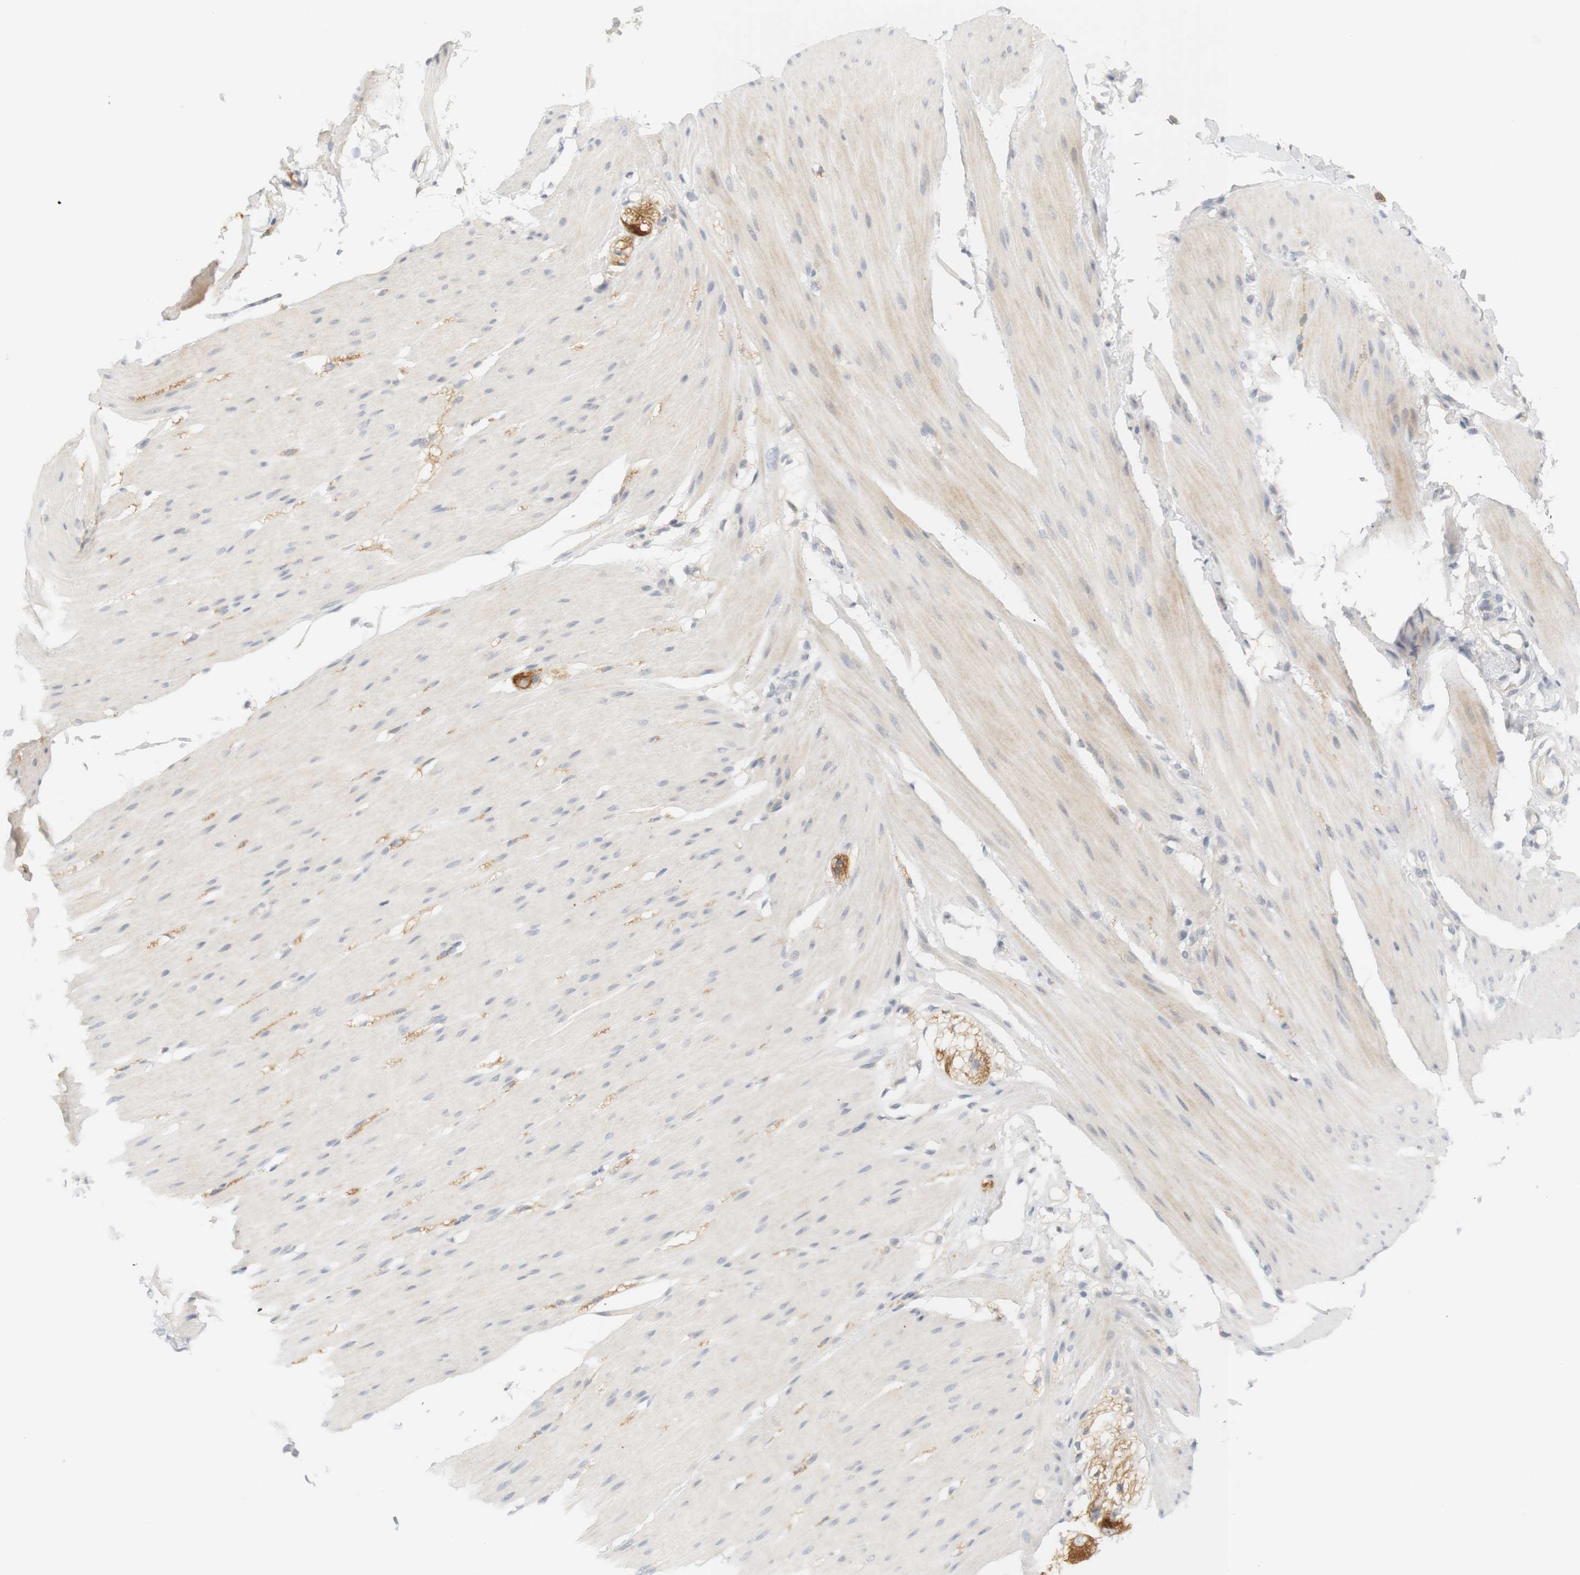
{"staining": {"intensity": "negative", "quantity": "none", "location": "none"}, "tissue": "smooth muscle", "cell_type": "Smooth muscle cells", "image_type": "normal", "snomed": [{"axis": "morphology", "description": "Normal tissue, NOS"}, {"axis": "topography", "description": "Smooth muscle"}, {"axis": "topography", "description": "Colon"}], "caption": "This is an immunohistochemistry histopathology image of benign smooth muscle. There is no expression in smooth muscle cells.", "gene": "RTN3", "patient": {"sex": "male", "age": 67}}